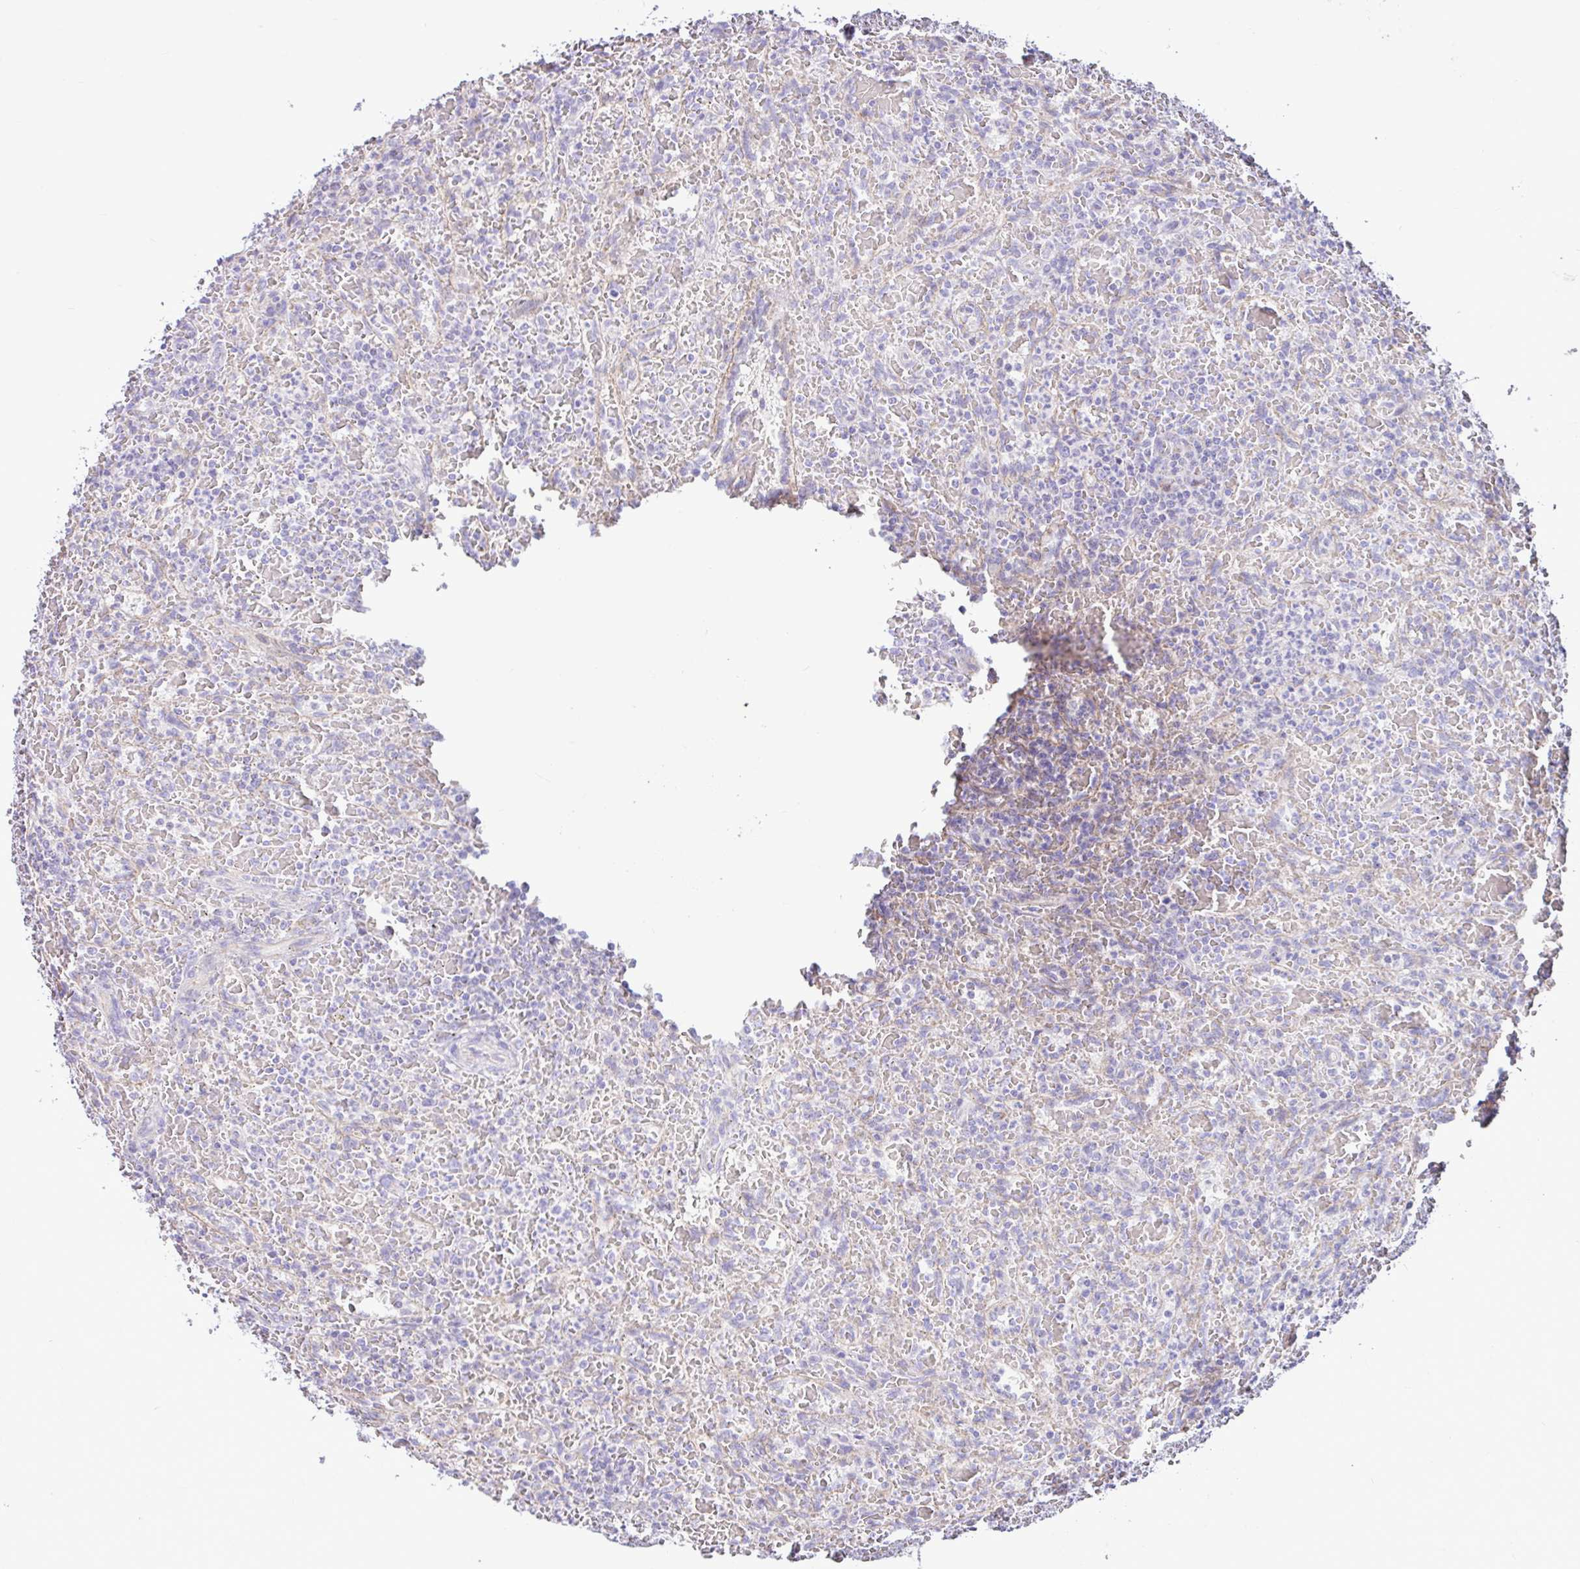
{"staining": {"intensity": "negative", "quantity": "none", "location": "none"}, "tissue": "lymphoma", "cell_type": "Tumor cells", "image_type": "cancer", "snomed": [{"axis": "morphology", "description": "Malignant lymphoma, non-Hodgkin's type, Low grade"}, {"axis": "topography", "description": "Spleen"}], "caption": "High power microscopy histopathology image of an immunohistochemistry micrograph of low-grade malignant lymphoma, non-Hodgkin's type, revealing no significant staining in tumor cells.", "gene": "NDUFS2", "patient": {"sex": "female", "age": 64}}